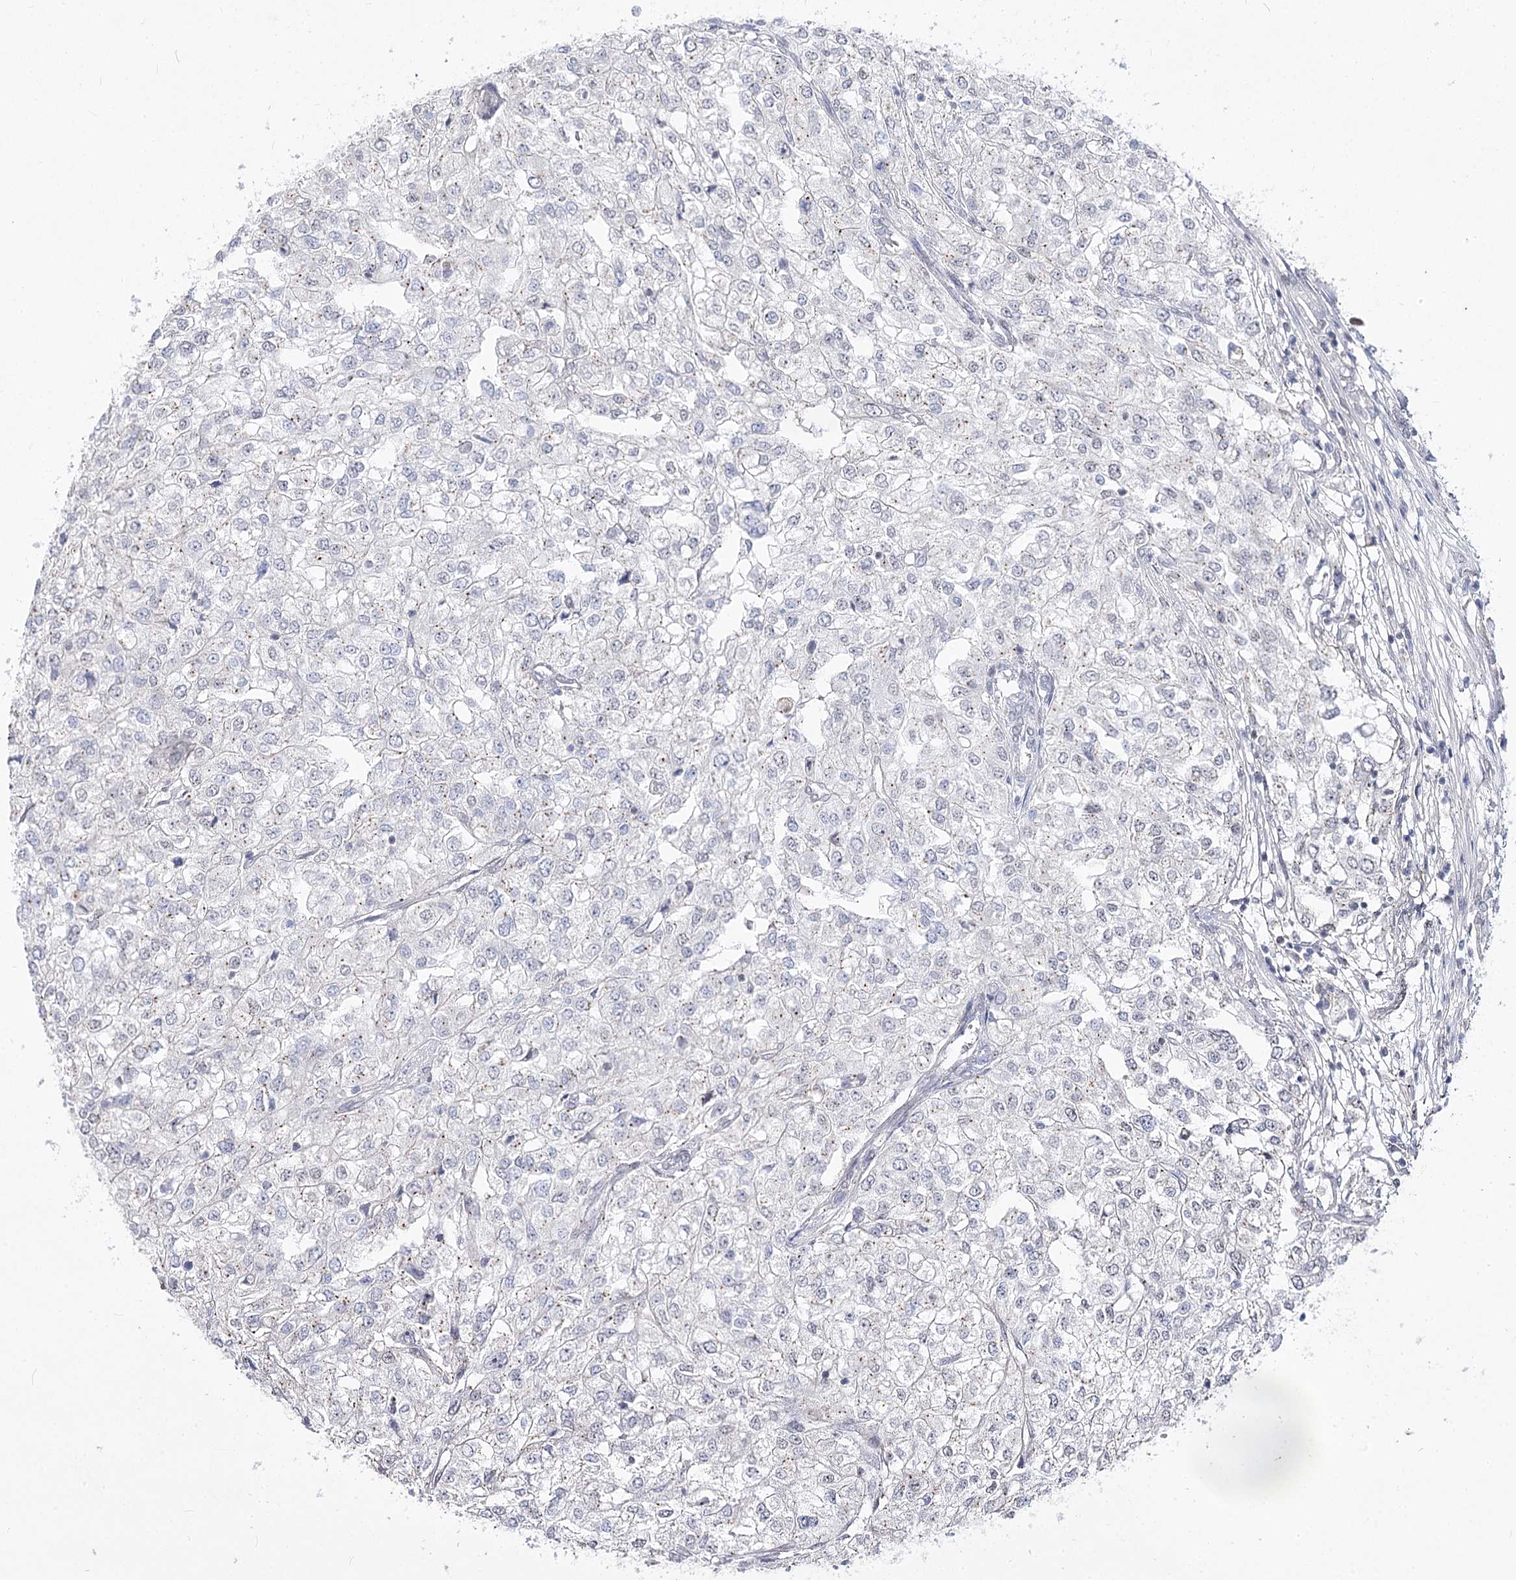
{"staining": {"intensity": "negative", "quantity": "none", "location": "none"}, "tissue": "renal cancer", "cell_type": "Tumor cells", "image_type": "cancer", "snomed": [{"axis": "morphology", "description": "Adenocarcinoma, NOS"}, {"axis": "topography", "description": "Kidney"}], "caption": "Tumor cells show no significant protein staining in renal cancer (adenocarcinoma).", "gene": "ATP10B", "patient": {"sex": "female", "age": 54}}